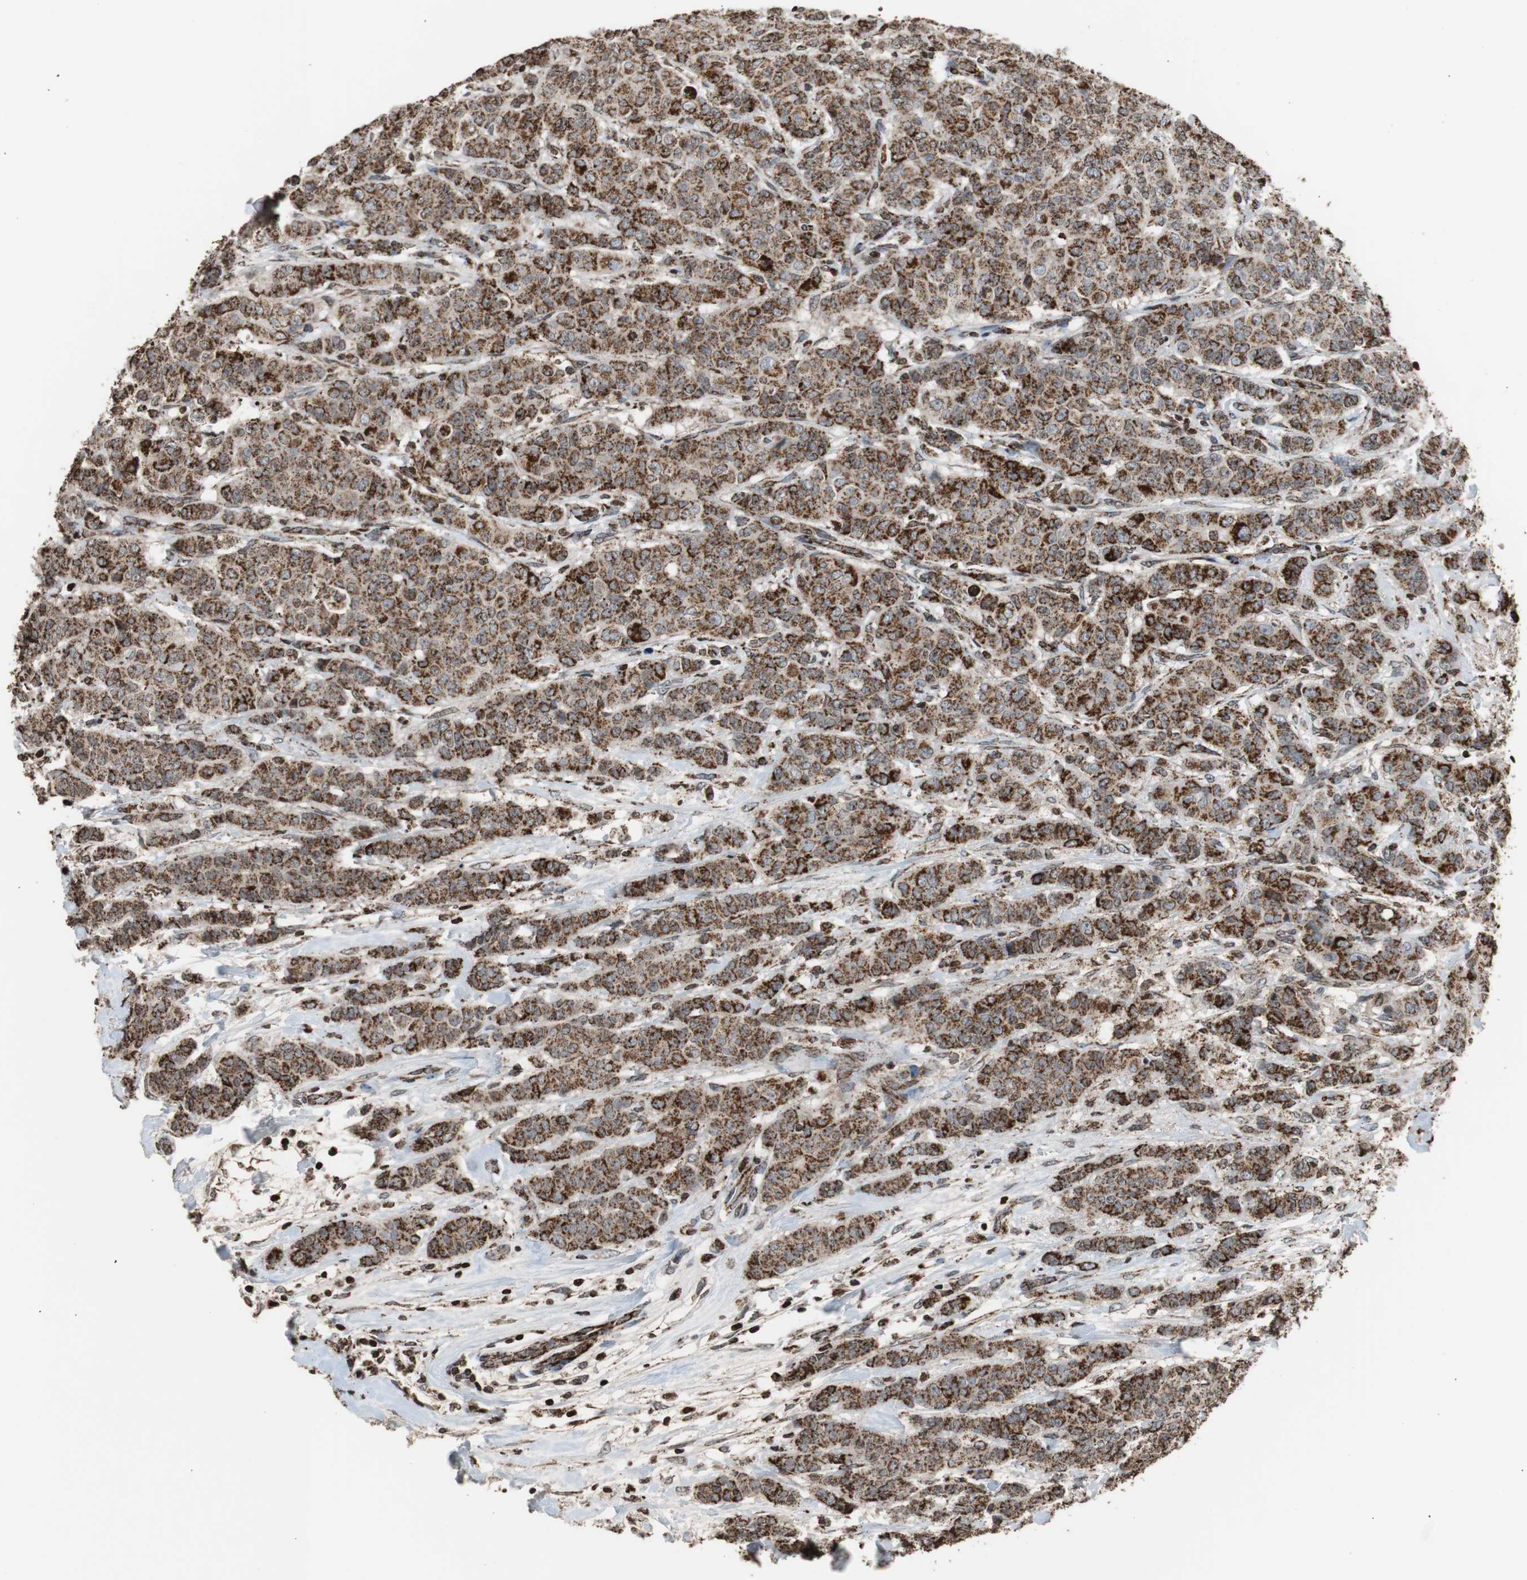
{"staining": {"intensity": "strong", "quantity": ">75%", "location": "cytoplasmic/membranous"}, "tissue": "breast cancer", "cell_type": "Tumor cells", "image_type": "cancer", "snomed": [{"axis": "morphology", "description": "Duct carcinoma"}, {"axis": "topography", "description": "Breast"}], "caption": "A brown stain labels strong cytoplasmic/membranous staining of a protein in human invasive ductal carcinoma (breast) tumor cells.", "gene": "HSPA9", "patient": {"sex": "female", "age": 40}}